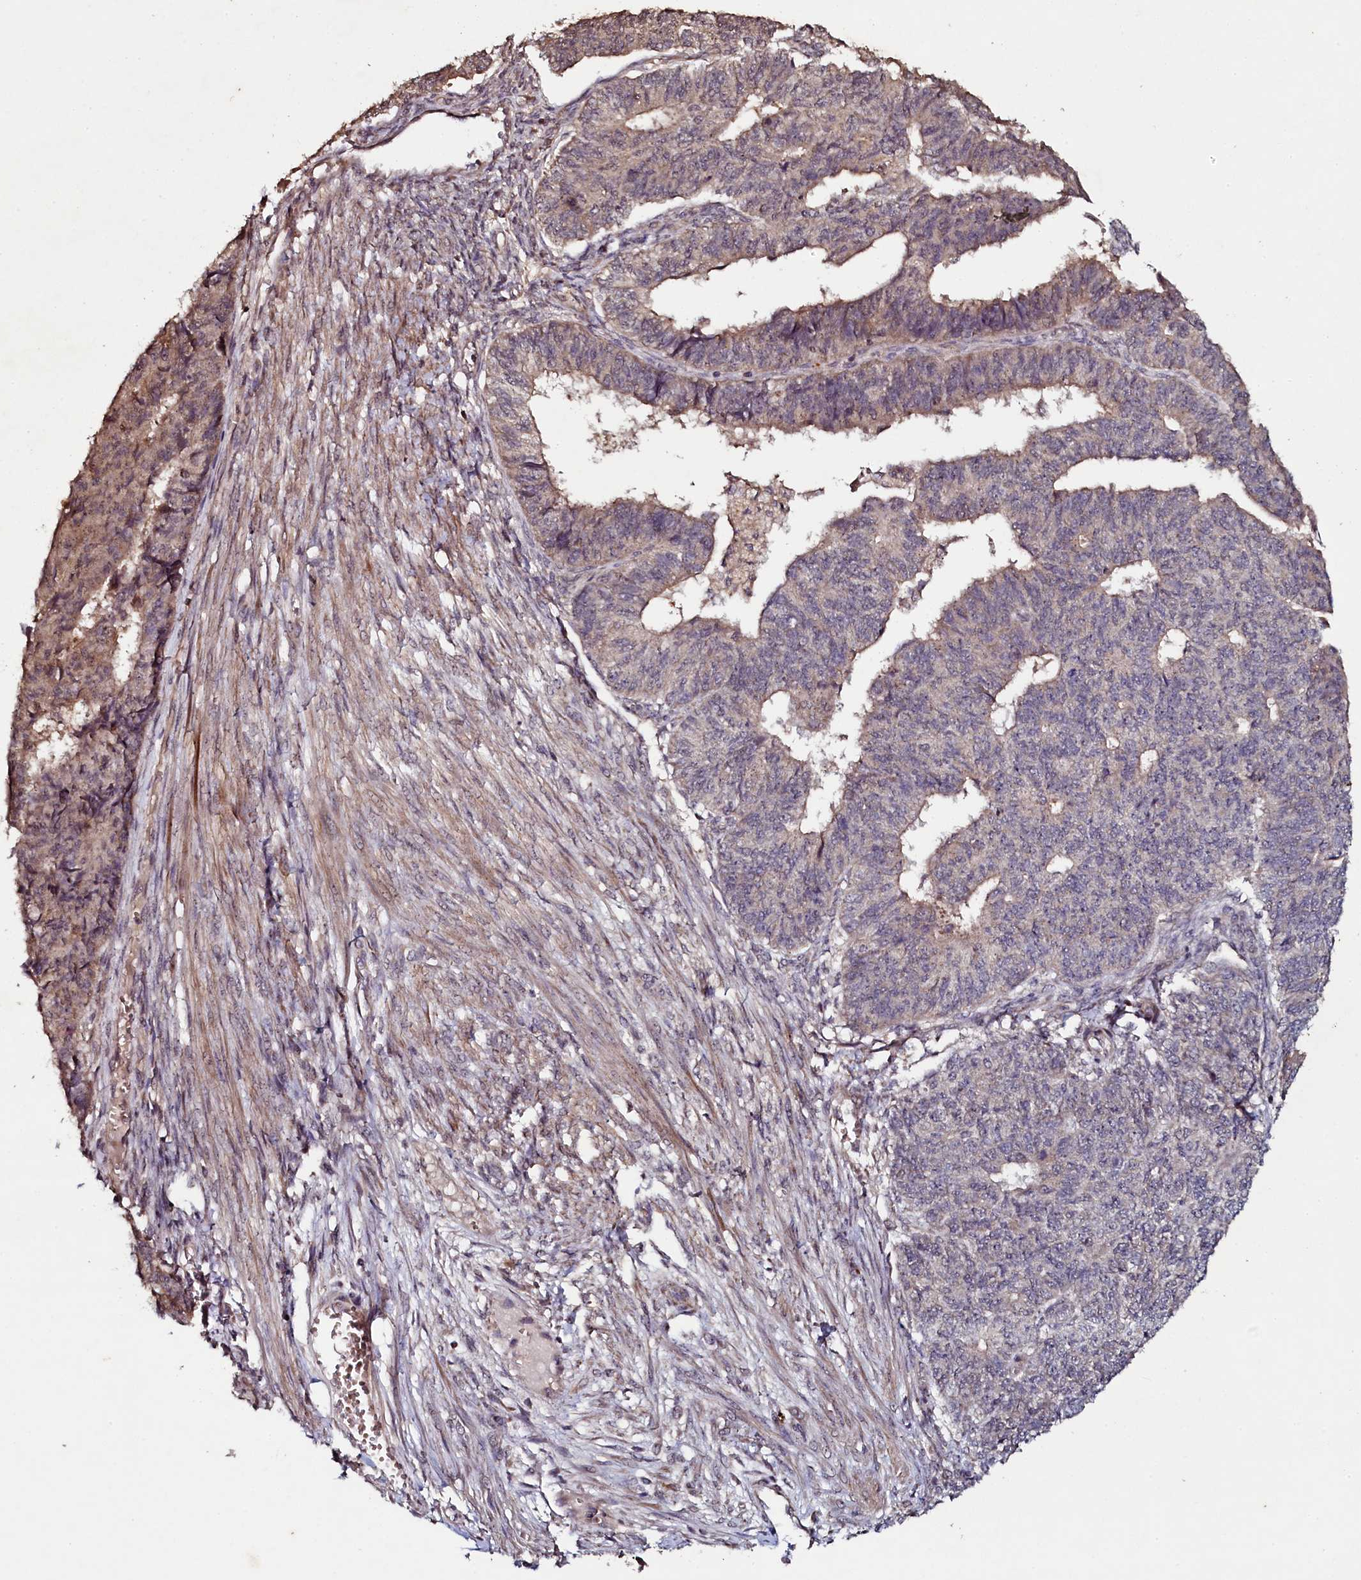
{"staining": {"intensity": "moderate", "quantity": "25%-75%", "location": "cytoplasmic/membranous"}, "tissue": "endometrial cancer", "cell_type": "Tumor cells", "image_type": "cancer", "snomed": [{"axis": "morphology", "description": "Adenocarcinoma, NOS"}, {"axis": "topography", "description": "Endometrium"}], "caption": "This is a photomicrograph of immunohistochemistry staining of endometrial cancer (adenocarcinoma), which shows moderate positivity in the cytoplasmic/membranous of tumor cells.", "gene": "SEC24C", "patient": {"sex": "female", "age": 32}}